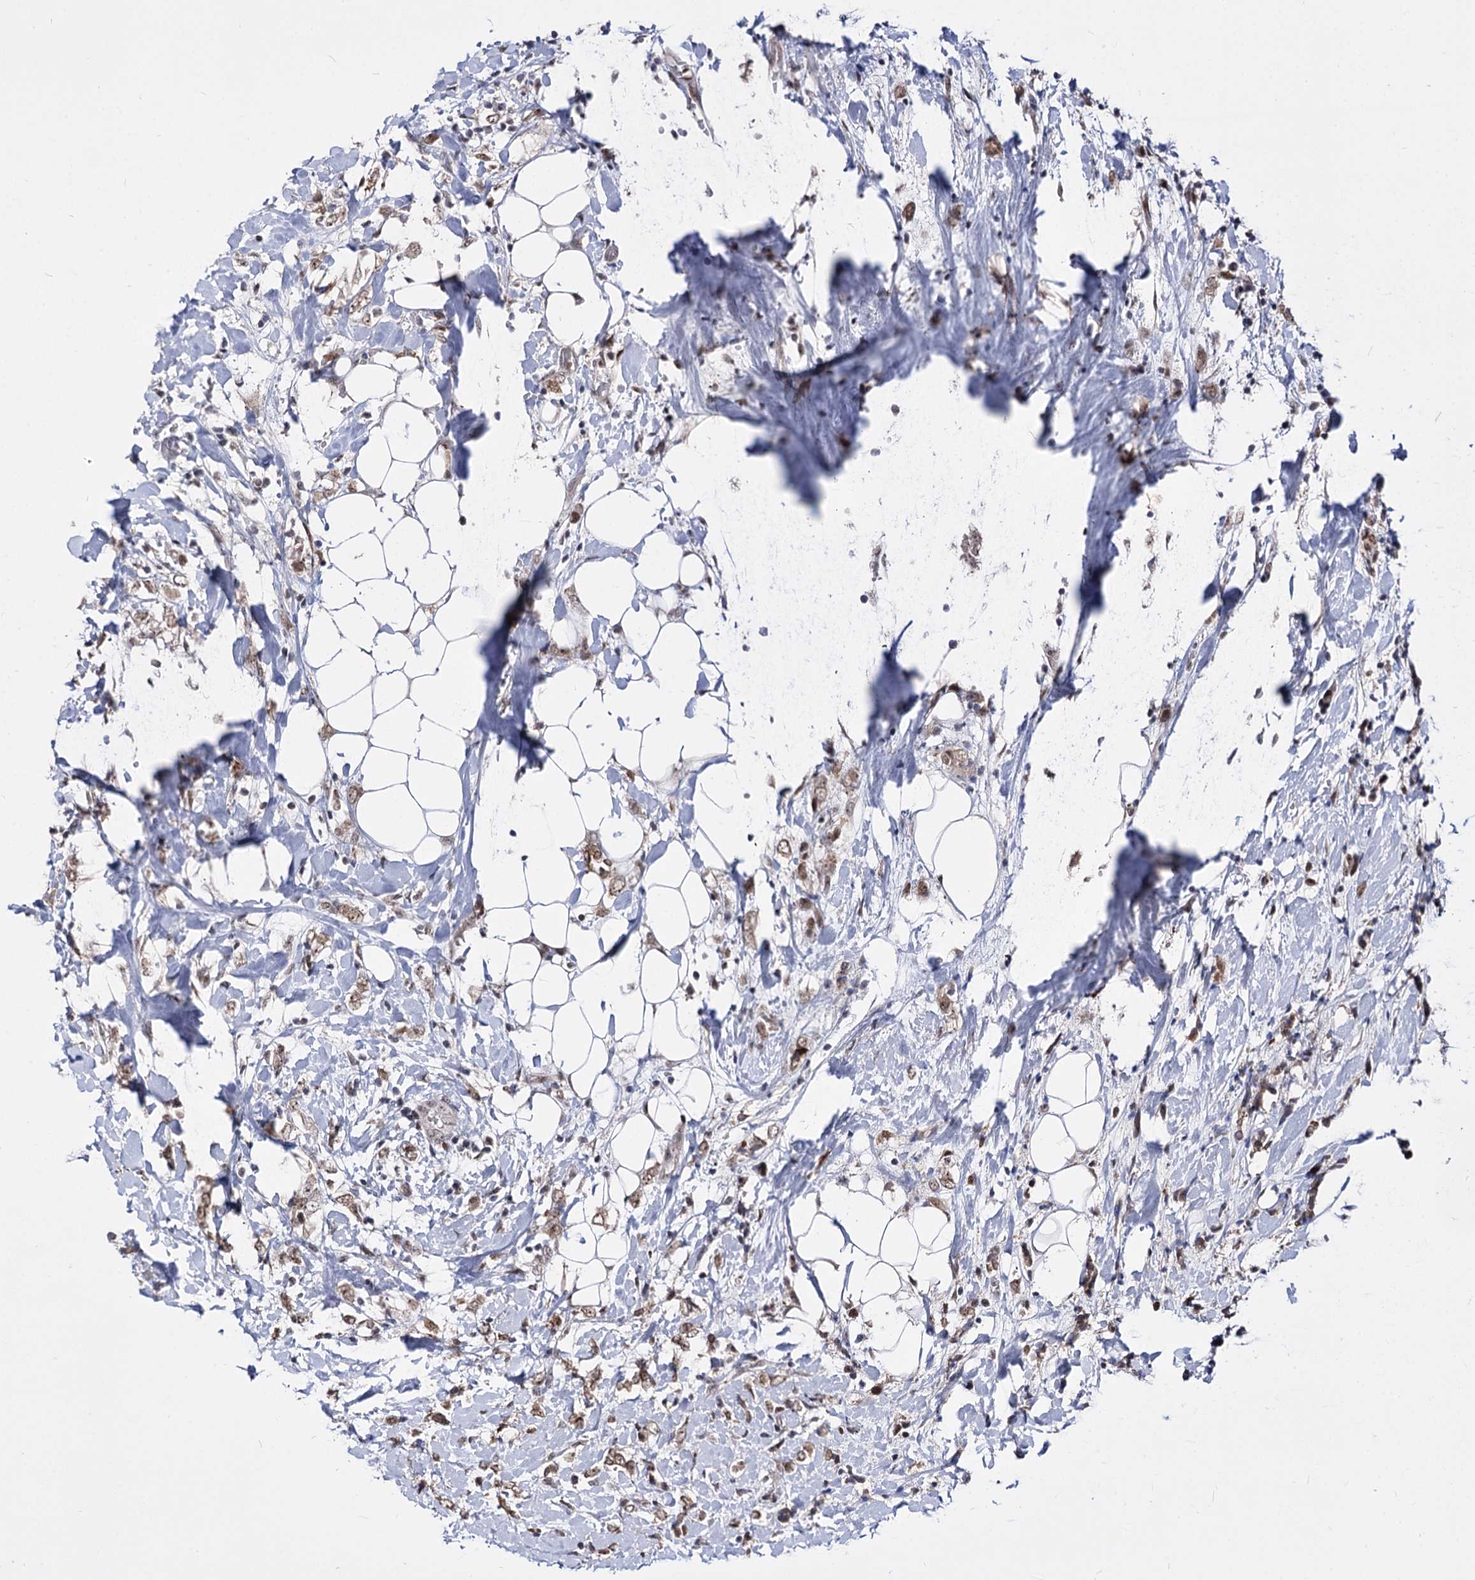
{"staining": {"intensity": "weak", "quantity": ">75%", "location": "cytoplasmic/membranous,nuclear"}, "tissue": "breast cancer", "cell_type": "Tumor cells", "image_type": "cancer", "snomed": [{"axis": "morphology", "description": "Normal tissue, NOS"}, {"axis": "morphology", "description": "Lobular carcinoma"}, {"axis": "topography", "description": "Breast"}], "caption": "The photomicrograph displays immunohistochemical staining of breast lobular carcinoma. There is weak cytoplasmic/membranous and nuclear expression is seen in approximately >75% of tumor cells. The protein is stained brown, and the nuclei are stained in blue (DAB IHC with brightfield microscopy, high magnification).", "gene": "STOX1", "patient": {"sex": "female", "age": 47}}